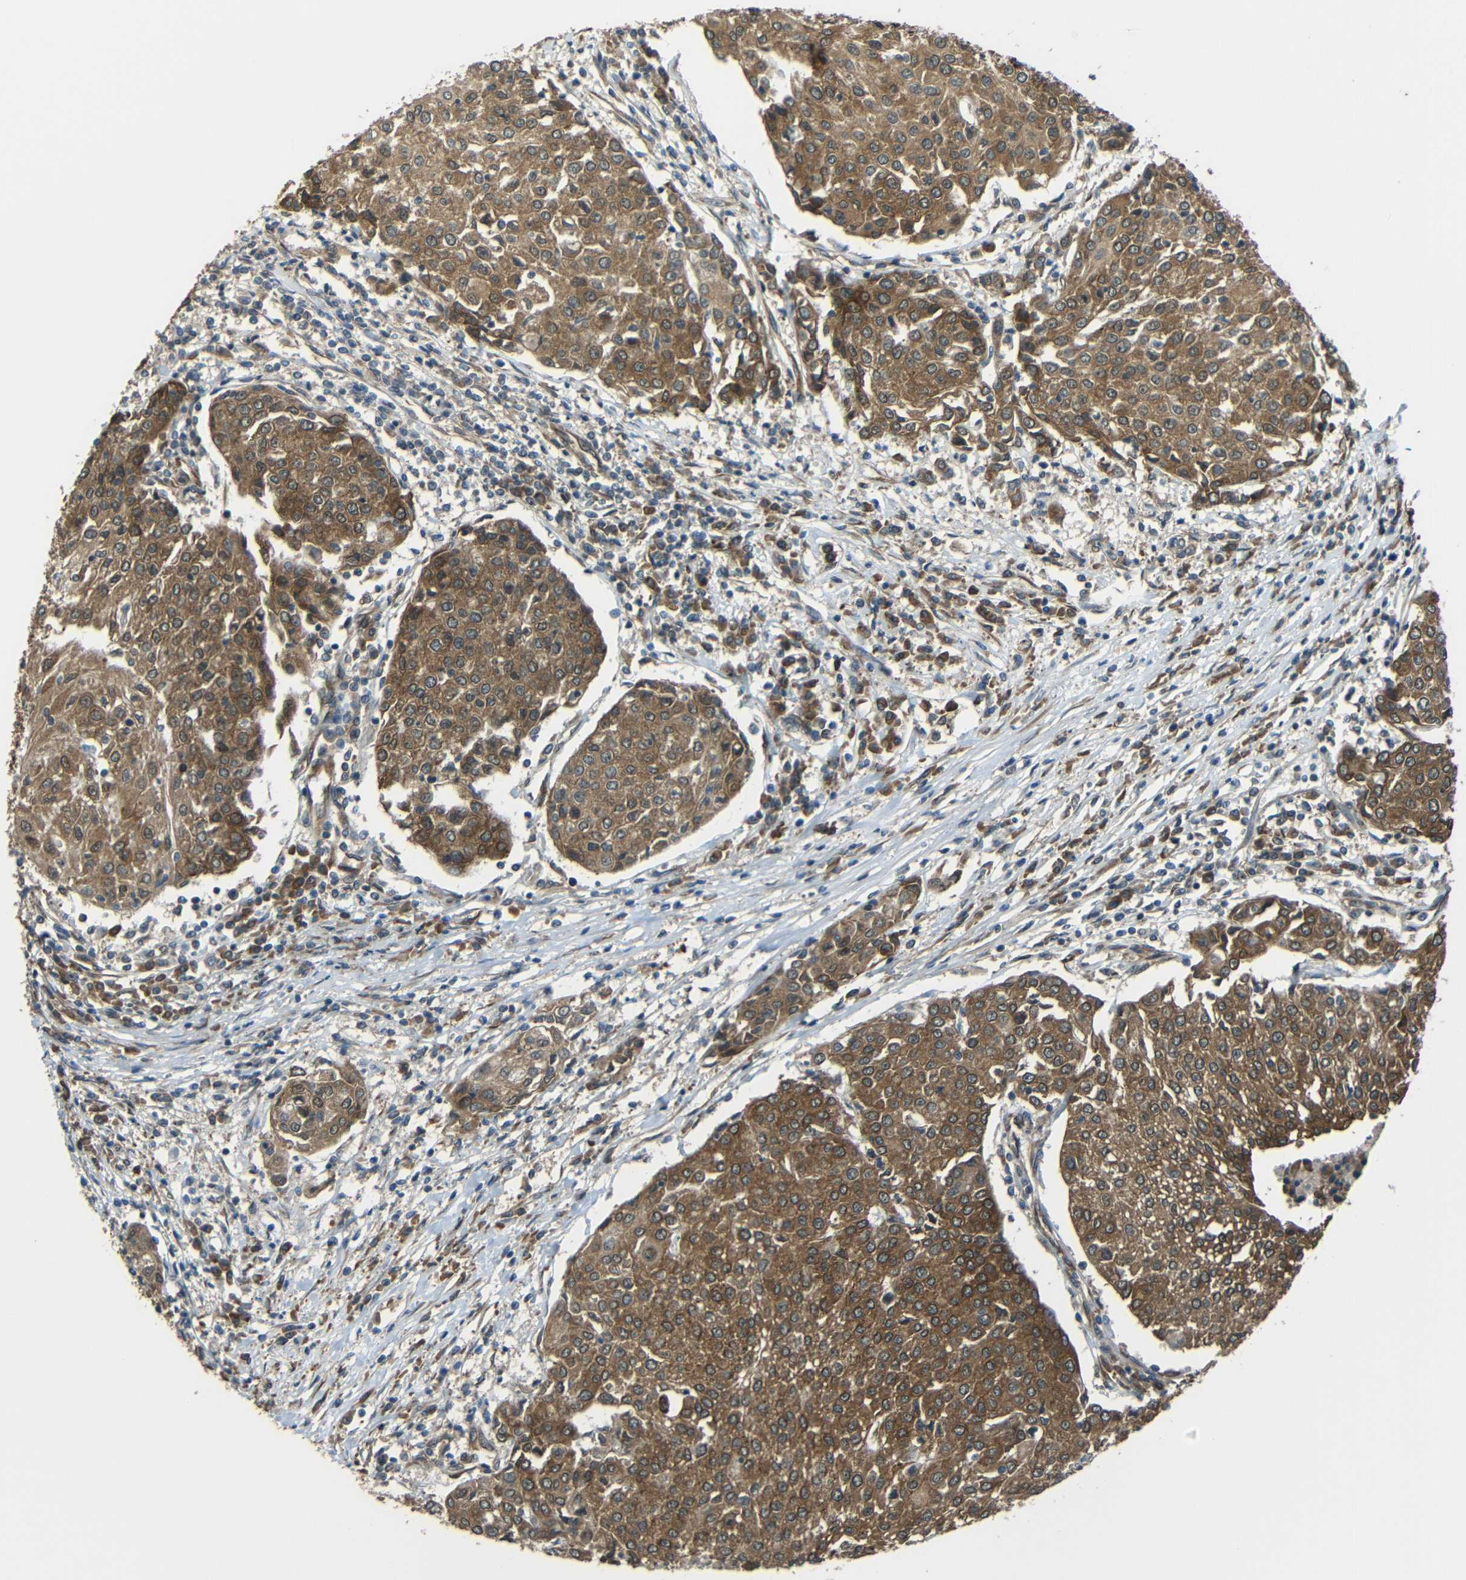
{"staining": {"intensity": "moderate", "quantity": ">75%", "location": "cytoplasmic/membranous"}, "tissue": "urothelial cancer", "cell_type": "Tumor cells", "image_type": "cancer", "snomed": [{"axis": "morphology", "description": "Urothelial carcinoma, High grade"}, {"axis": "topography", "description": "Urinary bladder"}], "caption": "Immunohistochemical staining of urothelial cancer reveals medium levels of moderate cytoplasmic/membranous protein expression in approximately >75% of tumor cells. (Stains: DAB (3,3'-diaminobenzidine) in brown, nuclei in blue, Microscopy: brightfield microscopy at high magnification).", "gene": "VAPB", "patient": {"sex": "female", "age": 85}}